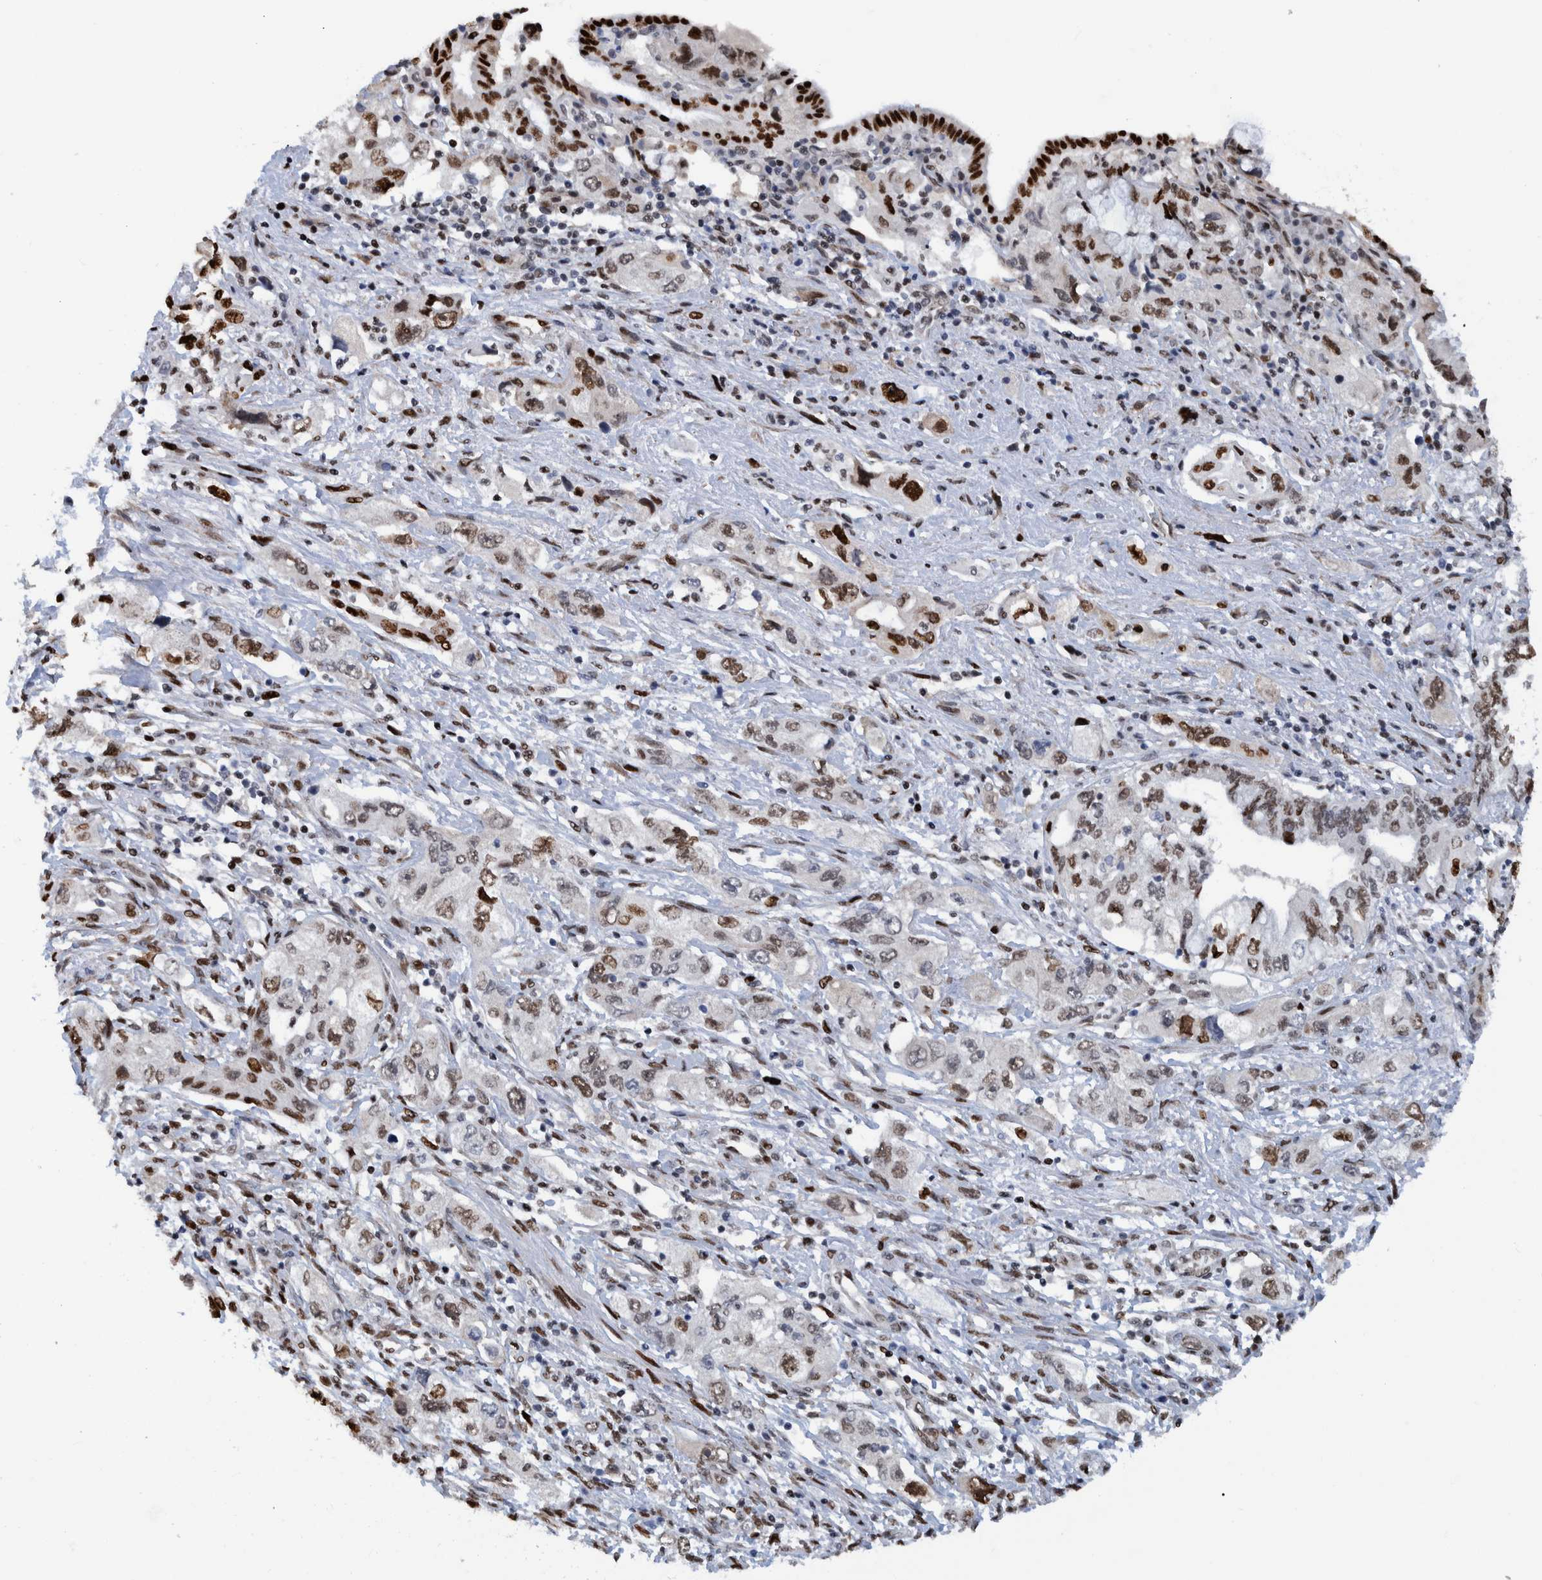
{"staining": {"intensity": "strong", "quantity": "<25%", "location": "nuclear"}, "tissue": "pancreatic cancer", "cell_type": "Tumor cells", "image_type": "cancer", "snomed": [{"axis": "morphology", "description": "Adenocarcinoma, NOS"}, {"axis": "topography", "description": "Pancreas"}], "caption": "Immunohistochemistry histopathology image of neoplastic tissue: pancreatic cancer (adenocarcinoma) stained using immunohistochemistry demonstrates medium levels of strong protein expression localized specifically in the nuclear of tumor cells, appearing as a nuclear brown color.", "gene": "HEATR9", "patient": {"sex": "female", "age": 73}}